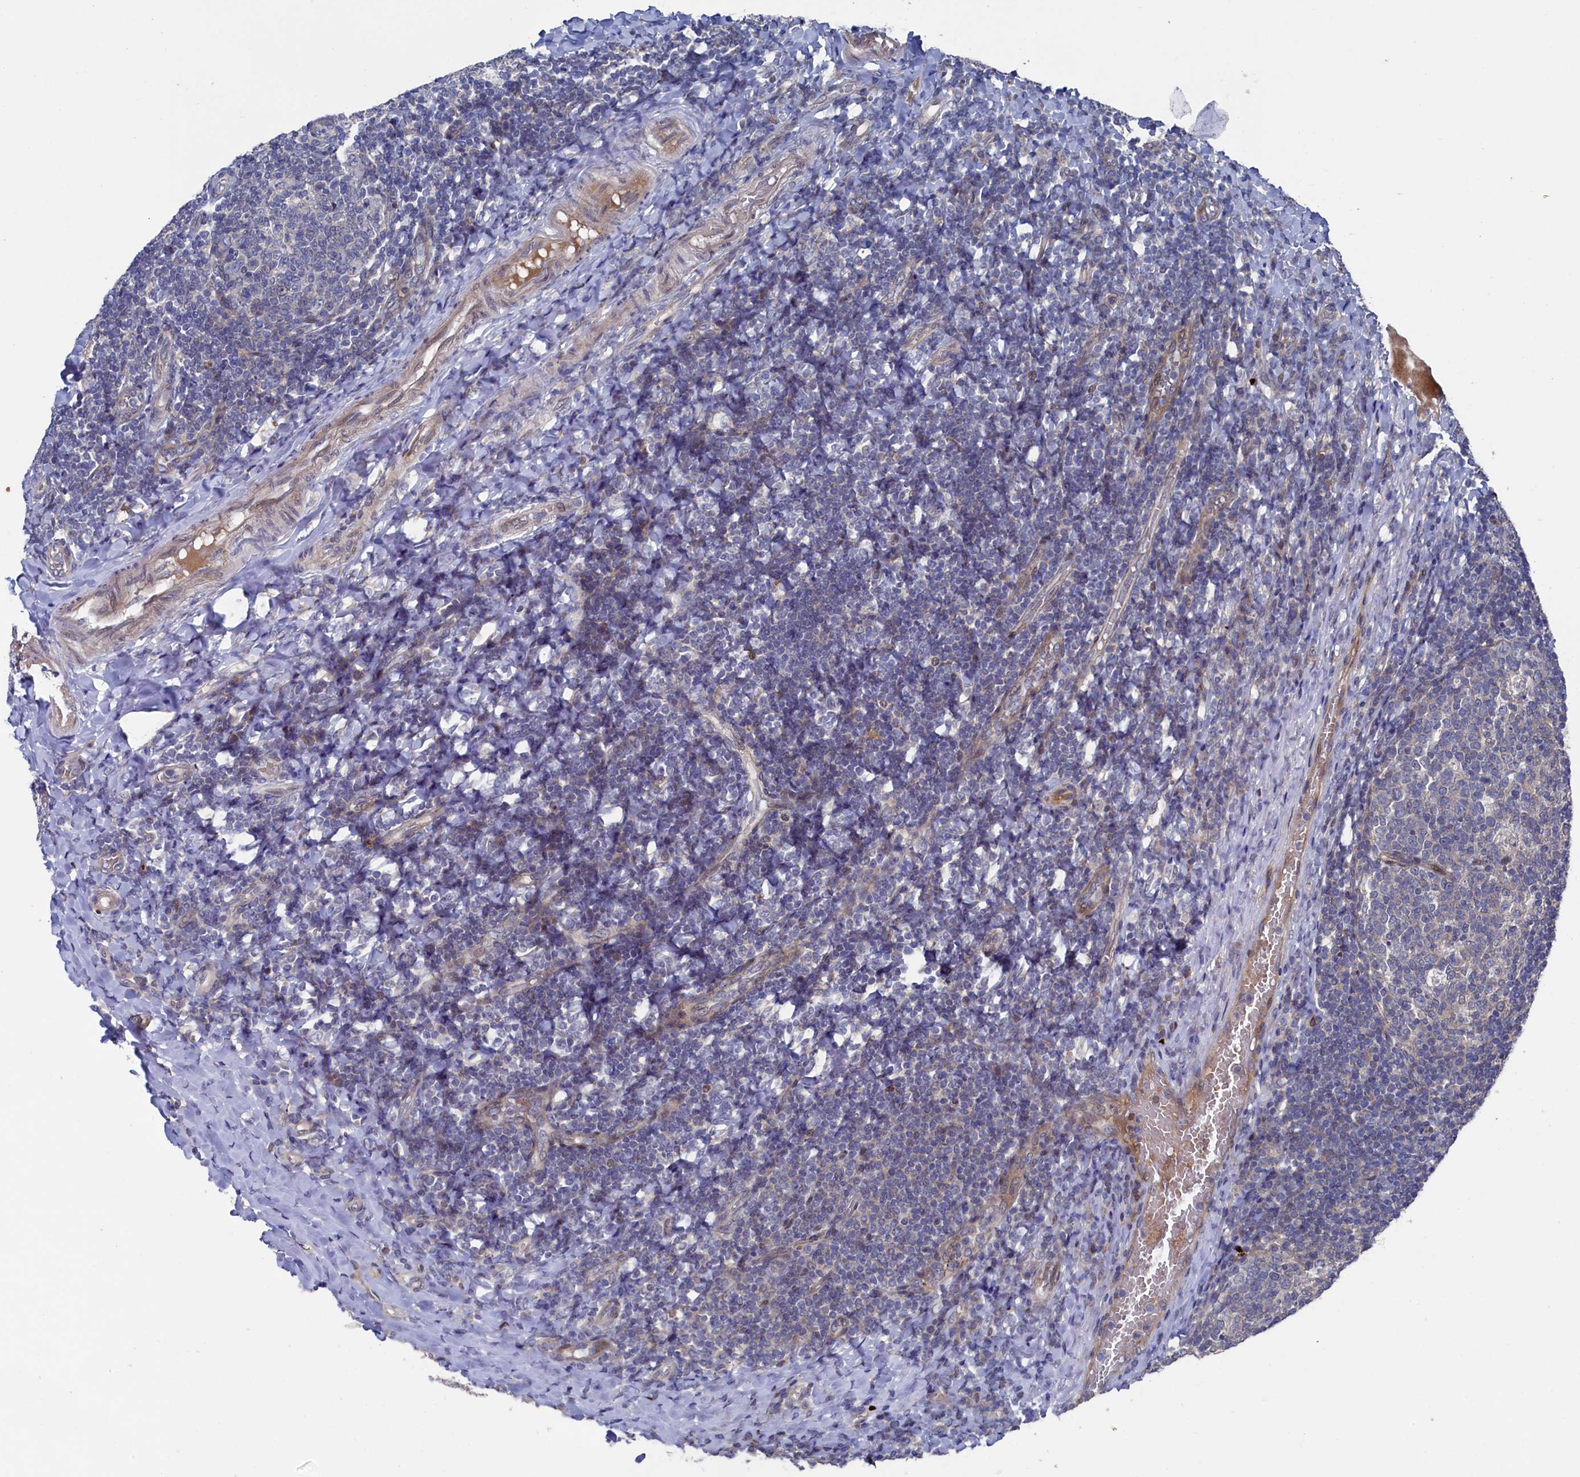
{"staining": {"intensity": "negative", "quantity": "none", "location": "none"}, "tissue": "tonsil", "cell_type": "Germinal center cells", "image_type": "normal", "snomed": [{"axis": "morphology", "description": "Normal tissue, NOS"}, {"axis": "topography", "description": "Tonsil"}], "caption": "Immunohistochemistry photomicrograph of benign human tonsil stained for a protein (brown), which displays no staining in germinal center cells. (DAB immunohistochemistry (IHC) with hematoxylin counter stain).", "gene": "ZNF891", "patient": {"sex": "female", "age": 19}}